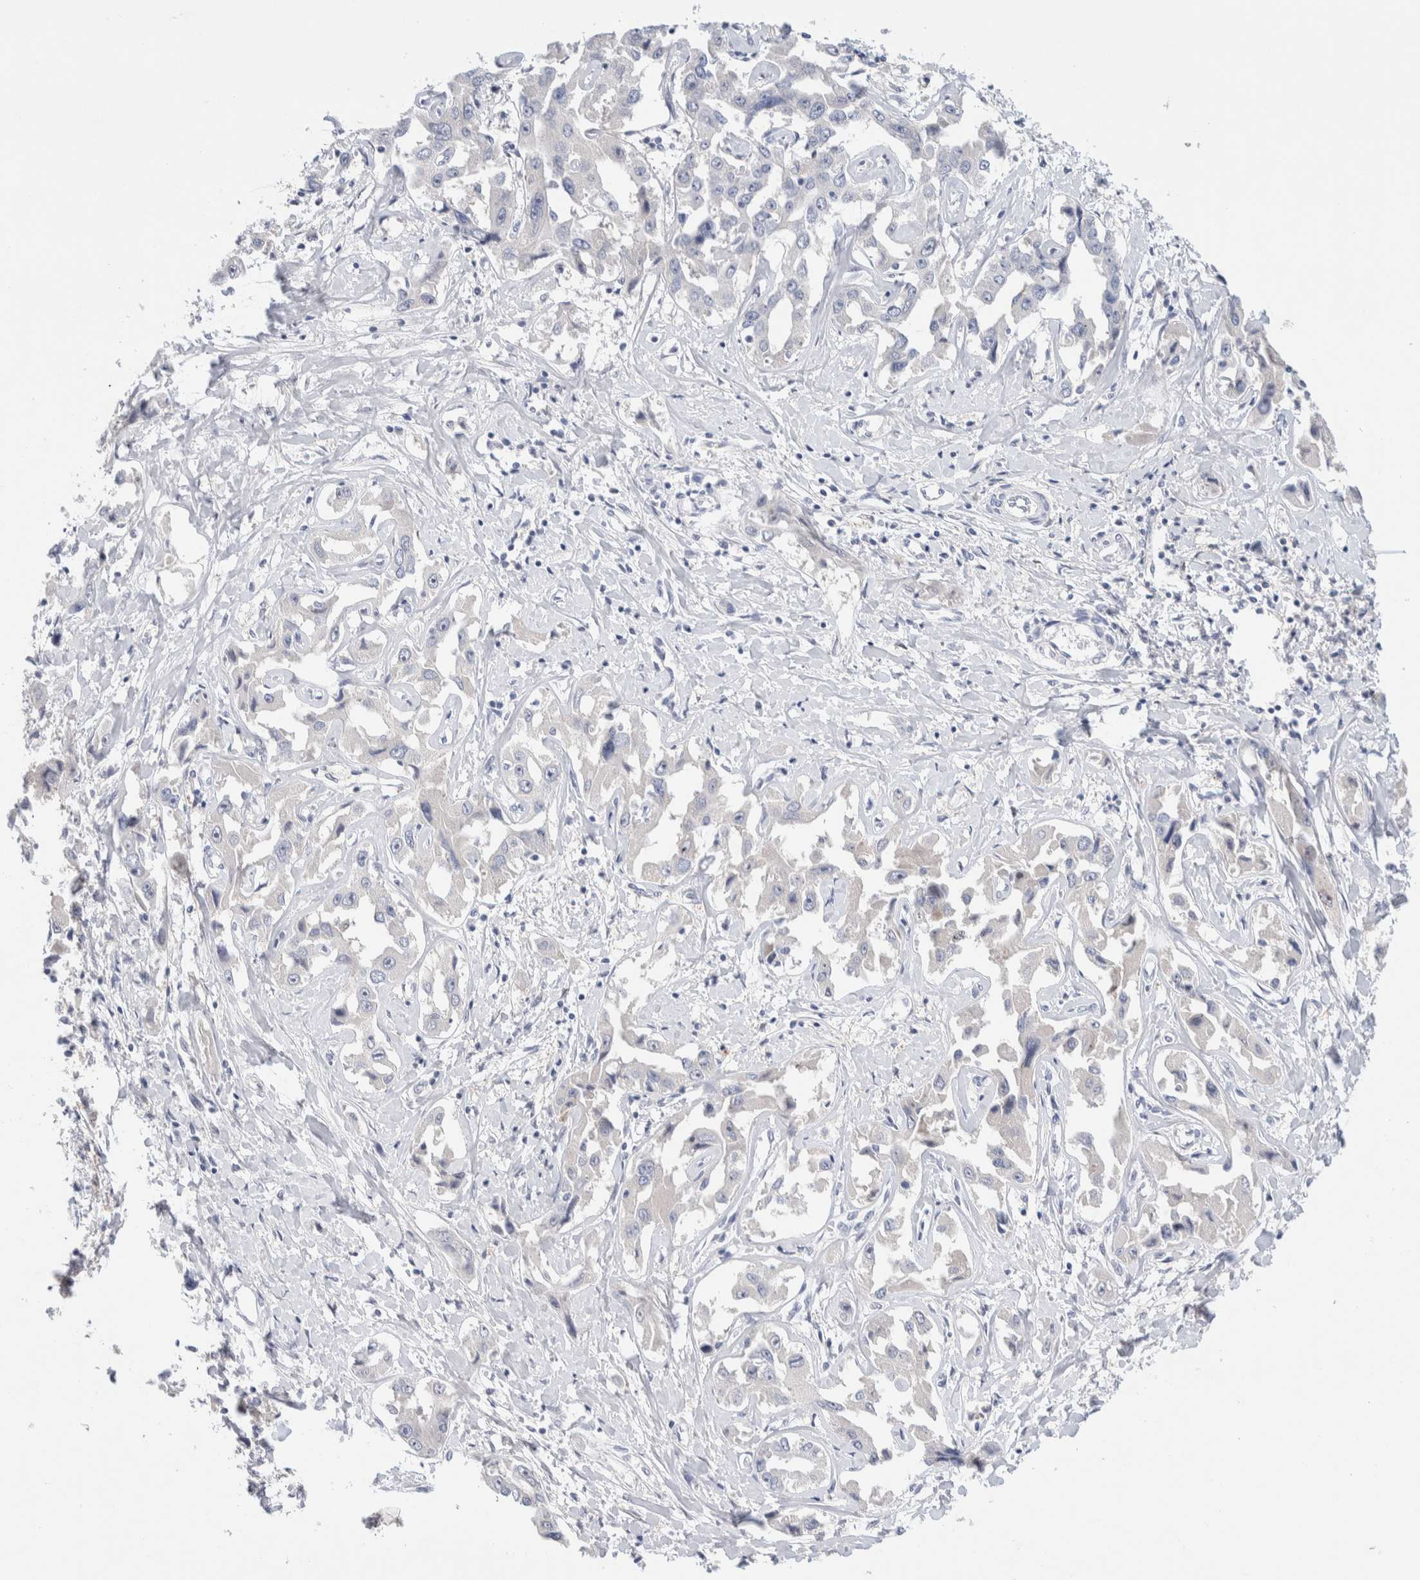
{"staining": {"intensity": "negative", "quantity": "none", "location": "none"}, "tissue": "liver cancer", "cell_type": "Tumor cells", "image_type": "cancer", "snomed": [{"axis": "morphology", "description": "Cholangiocarcinoma"}, {"axis": "topography", "description": "Liver"}], "caption": "IHC of liver cholangiocarcinoma exhibits no positivity in tumor cells. (DAB (3,3'-diaminobenzidine) IHC visualized using brightfield microscopy, high magnification).", "gene": "DNAJB6", "patient": {"sex": "male", "age": 59}}